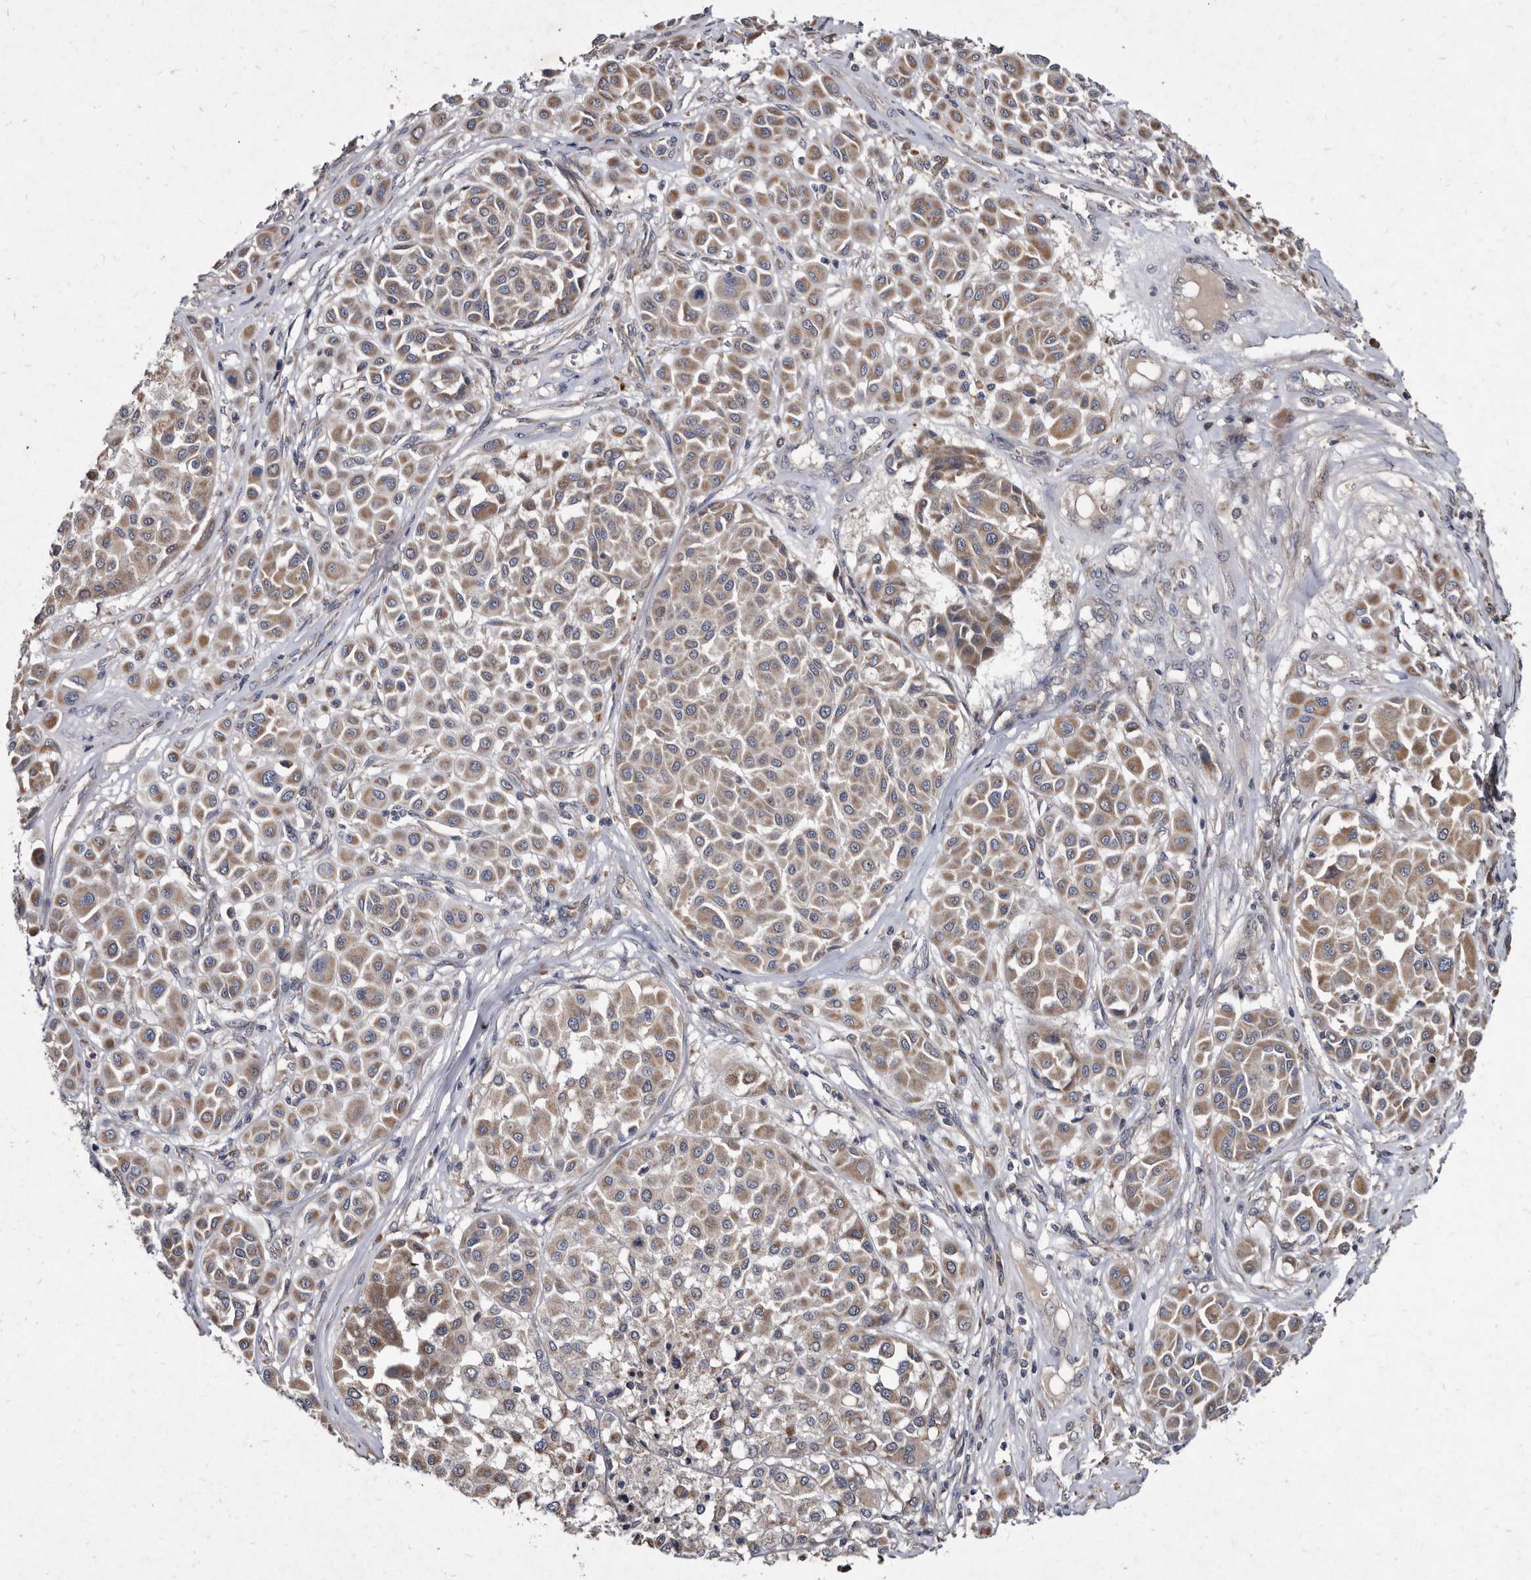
{"staining": {"intensity": "weak", "quantity": ">75%", "location": "cytoplasmic/membranous"}, "tissue": "melanoma", "cell_type": "Tumor cells", "image_type": "cancer", "snomed": [{"axis": "morphology", "description": "Malignant melanoma, Metastatic site"}, {"axis": "topography", "description": "Soft tissue"}], "caption": "Malignant melanoma (metastatic site) stained with DAB immunohistochemistry (IHC) reveals low levels of weak cytoplasmic/membranous expression in approximately >75% of tumor cells.", "gene": "YPEL3", "patient": {"sex": "male", "age": 41}}